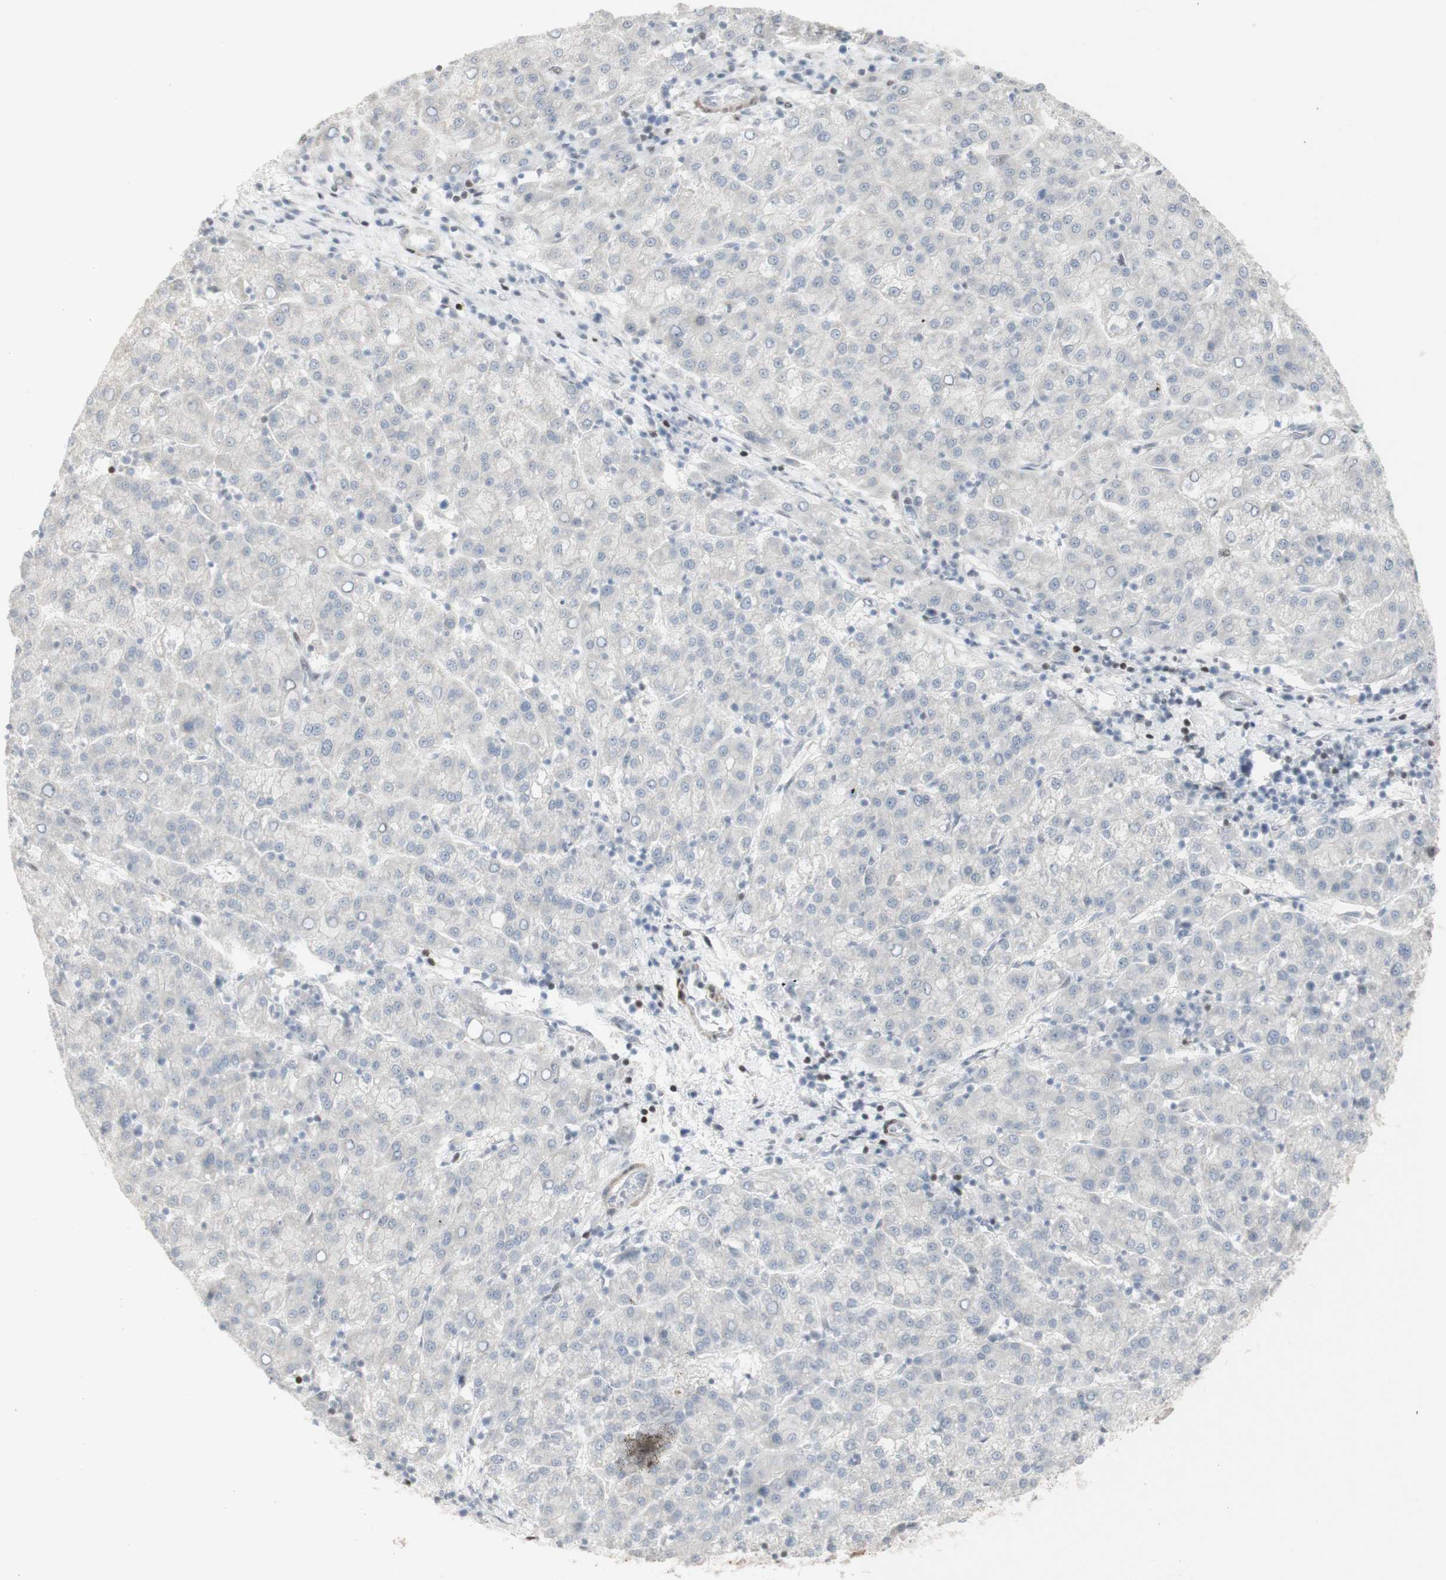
{"staining": {"intensity": "negative", "quantity": "none", "location": "none"}, "tissue": "liver cancer", "cell_type": "Tumor cells", "image_type": "cancer", "snomed": [{"axis": "morphology", "description": "Carcinoma, Hepatocellular, NOS"}, {"axis": "topography", "description": "Liver"}], "caption": "An image of human liver hepatocellular carcinoma is negative for staining in tumor cells. (DAB (3,3'-diaminobenzidine) IHC visualized using brightfield microscopy, high magnification).", "gene": "C1orf116", "patient": {"sex": "female", "age": 58}}